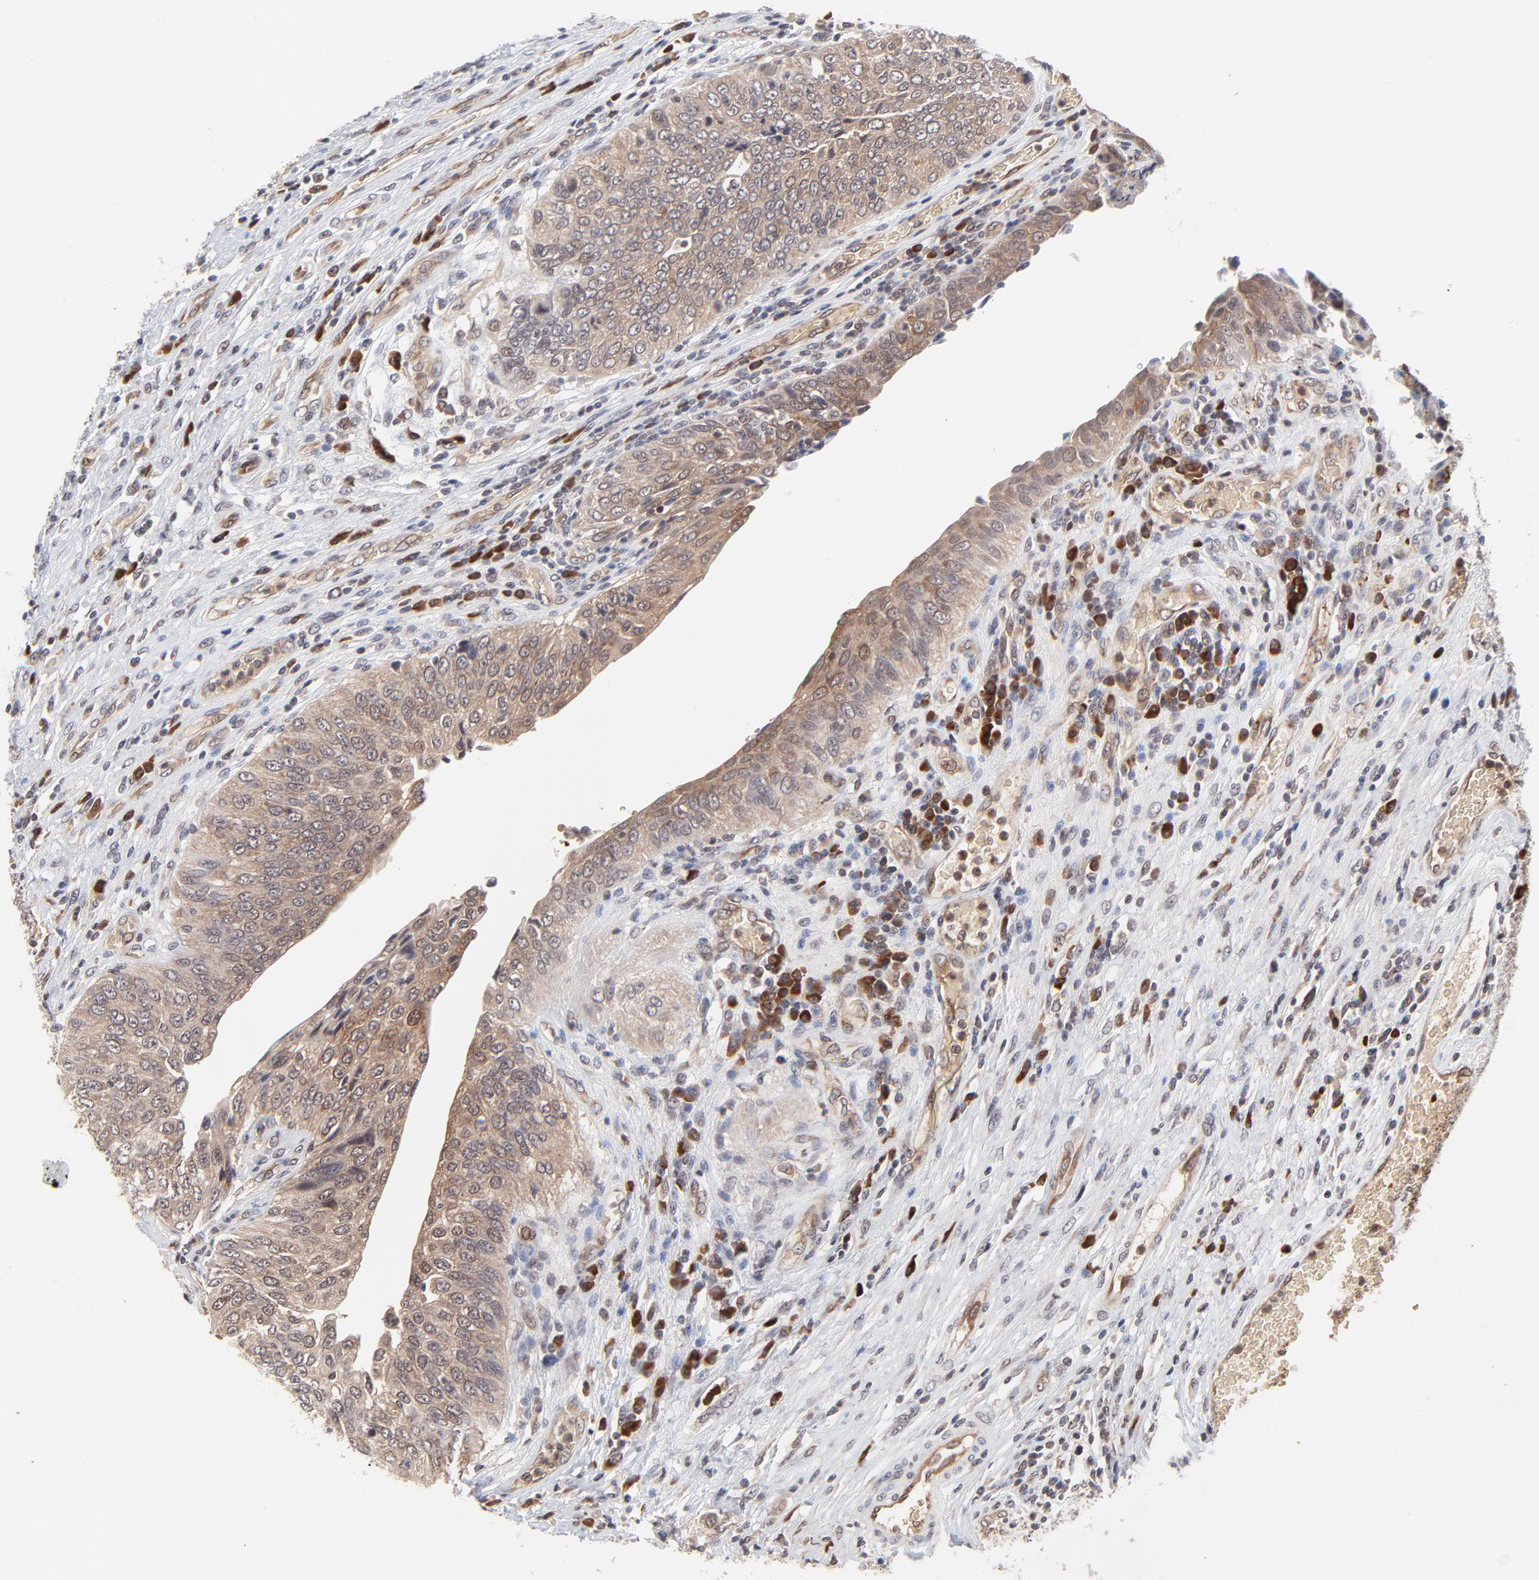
{"staining": {"intensity": "moderate", "quantity": "25%-75%", "location": "cytoplasmic/membranous,nuclear"}, "tissue": "urothelial cancer", "cell_type": "Tumor cells", "image_type": "cancer", "snomed": [{"axis": "morphology", "description": "Urothelial carcinoma, High grade"}, {"axis": "topography", "description": "Urinary bladder"}], "caption": "Immunohistochemical staining of human high-grade urothelial carcinoma exhibits medium levels of moderate cytoplasmic/membranous and nuclear expression in approximately 25%-75% of tumor cells.", "gene": "CASP10", "patient": {"sex": "male", "age": 50}}